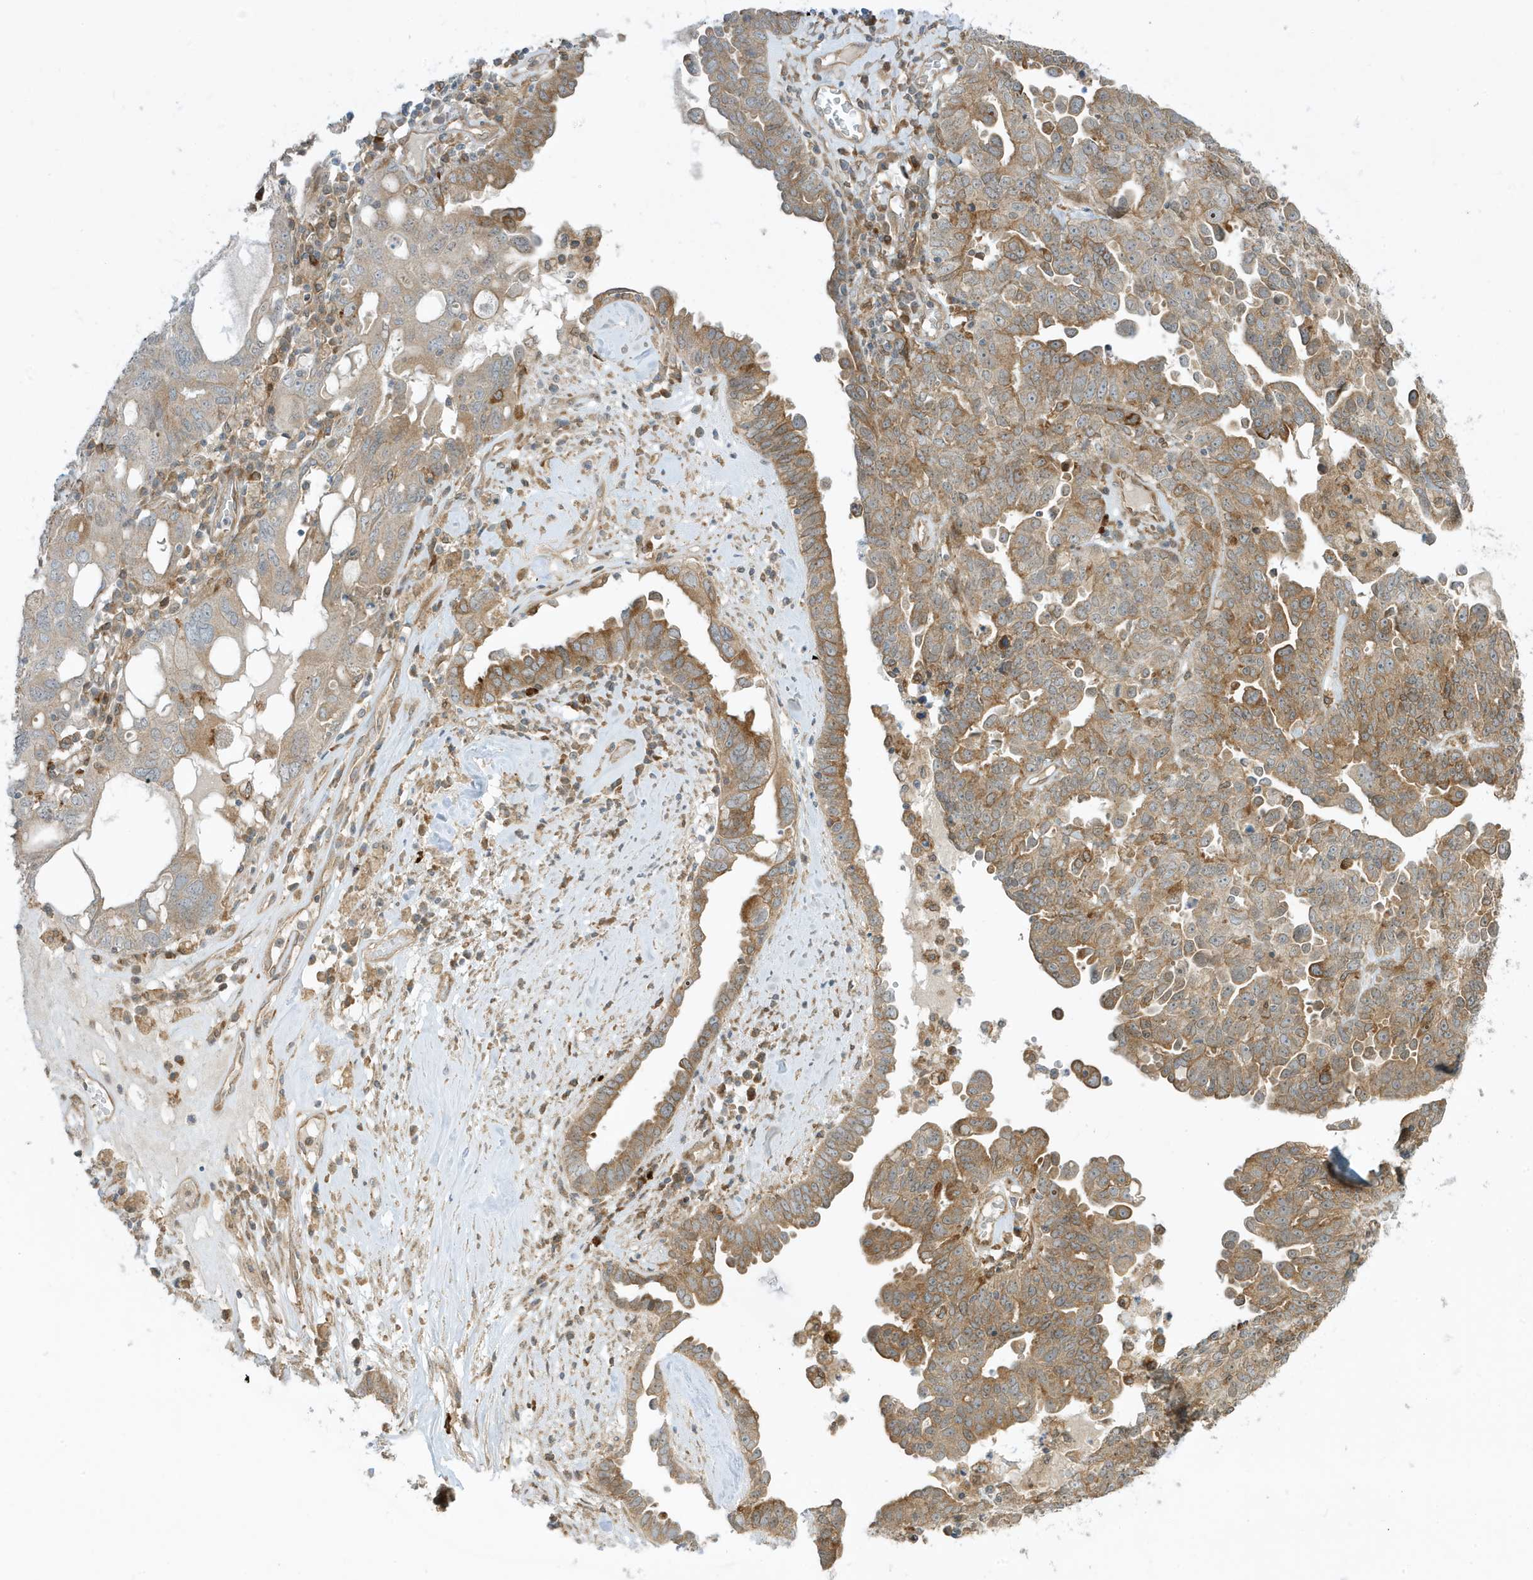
{"staining": {"intensity": "moderate", "quantity": ">75%", "location": "cytoplasmic/membranous"}, "tissue": "ovarian cancer", "cell_type": "Tumor cells", "image_type": "cancer", "snomed": [{"axis": "morphology", "description": "Carcinoma, endometroid"}, {"axis": "topography", "description": "Ovary"}], "caption": "About >75% of tumor cells in endometroid carcinoma (ovarian) display moderate cytoplasmic/membranous protein staining as visualized by brown immunohistochemical staining.", "gene": "SCARF2", "patient": {"sex": "female", "age": 62}}